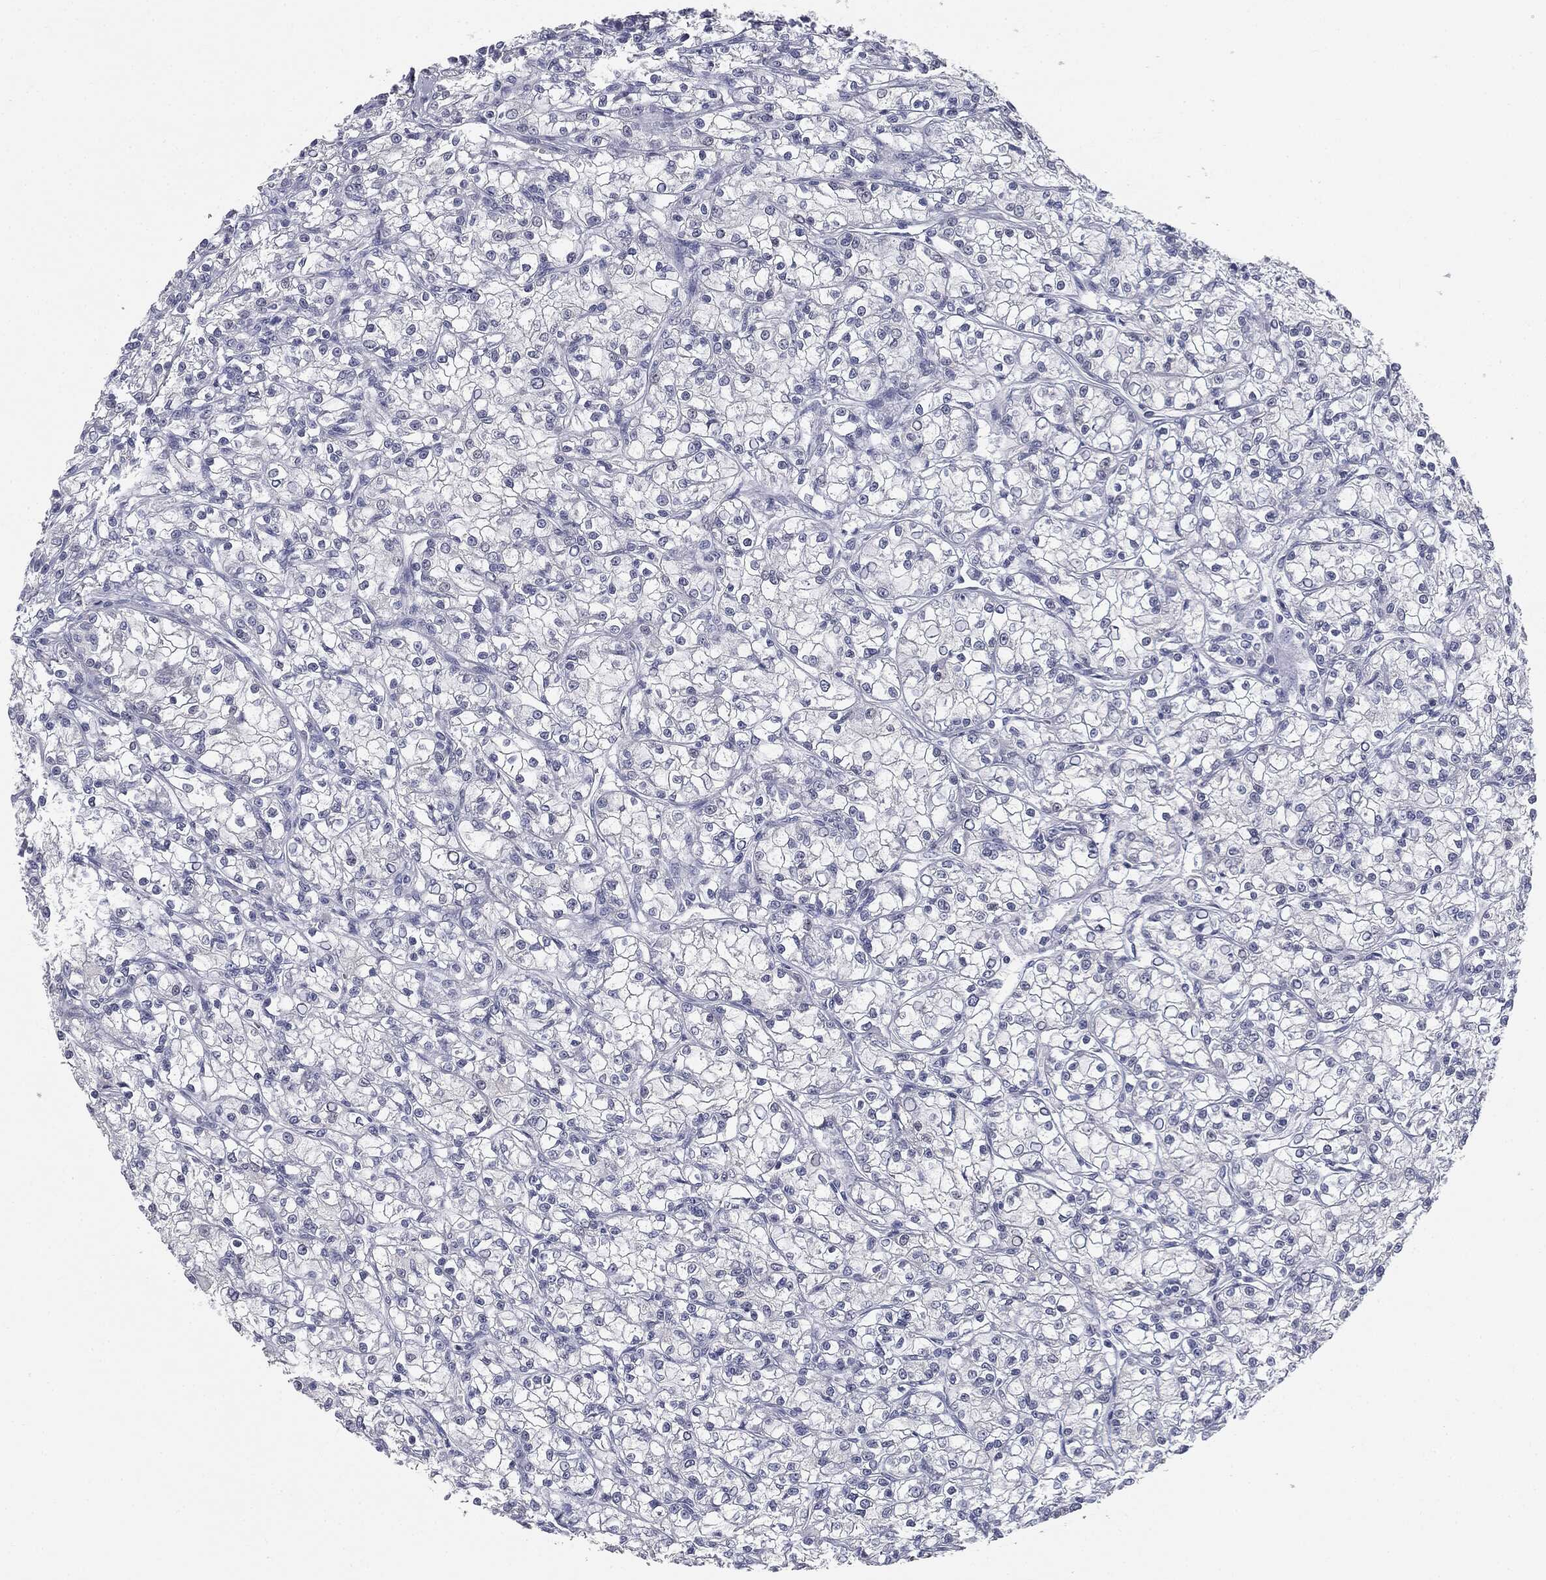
{"staining": {"intensity": "negative", "quantity": "none", "location": "none"}, "tissue": "renal cancer", "cell_type": "Tumor cells", "image_type": "cancer", "snomed": [{"axis": "morphology", "description": "Adenocarcinoma, NOS"}, {"axis": "topography", "description": "Kidney"}], "caption": "Image shows no significant protein staining in tumor cells of adenocarcinoma (renal).", "gene": "MUC5AC", "patient": {"sex": "female", "age": 59}}